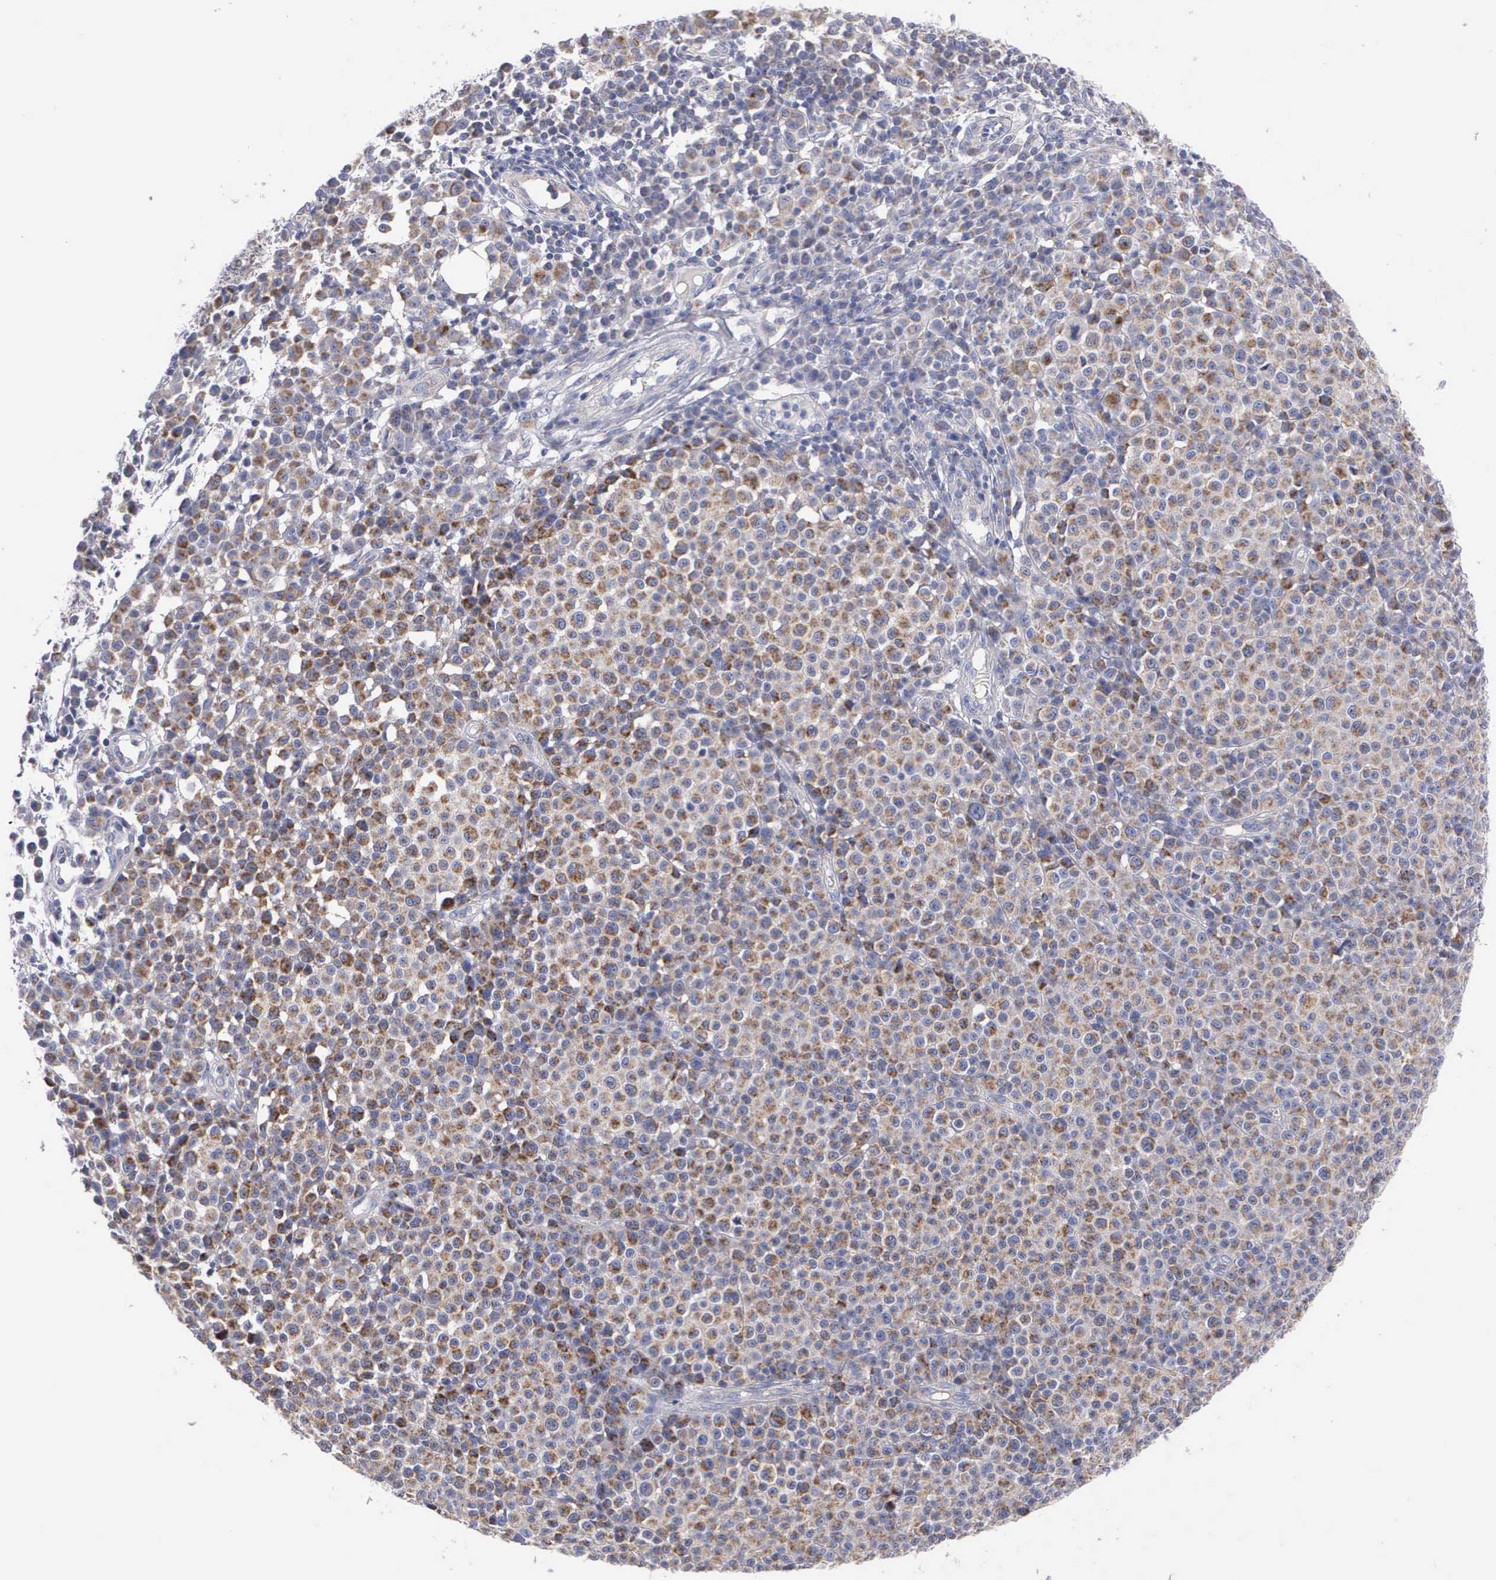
{"staining": {"intensity": "moderate", "quantity": ">75%", "location": "cytoplasmic/membranous"}, "tissue": "melanoma", "cell_type": "Tumor cells", "image_type": "cancer", "snomed": [{"axis": "morphology", "description": "Malignant melanoma, Metastatic site"}, {"axis": "topography", "description": "Skin"}], "caption": "Immunohistochemical staining of melanoma reveals medium levels of moderate cytoplasmic/membranous protein staining in approximately >75% of tumor cells. The staining was performed using DAB (3,3'-diaminobenzidine), with brown indicating positive protein expression. Nuclei are stained blue with hematoxylin.", "gene": "APOOL", "patient": {"sex": "male", "age": 32}}